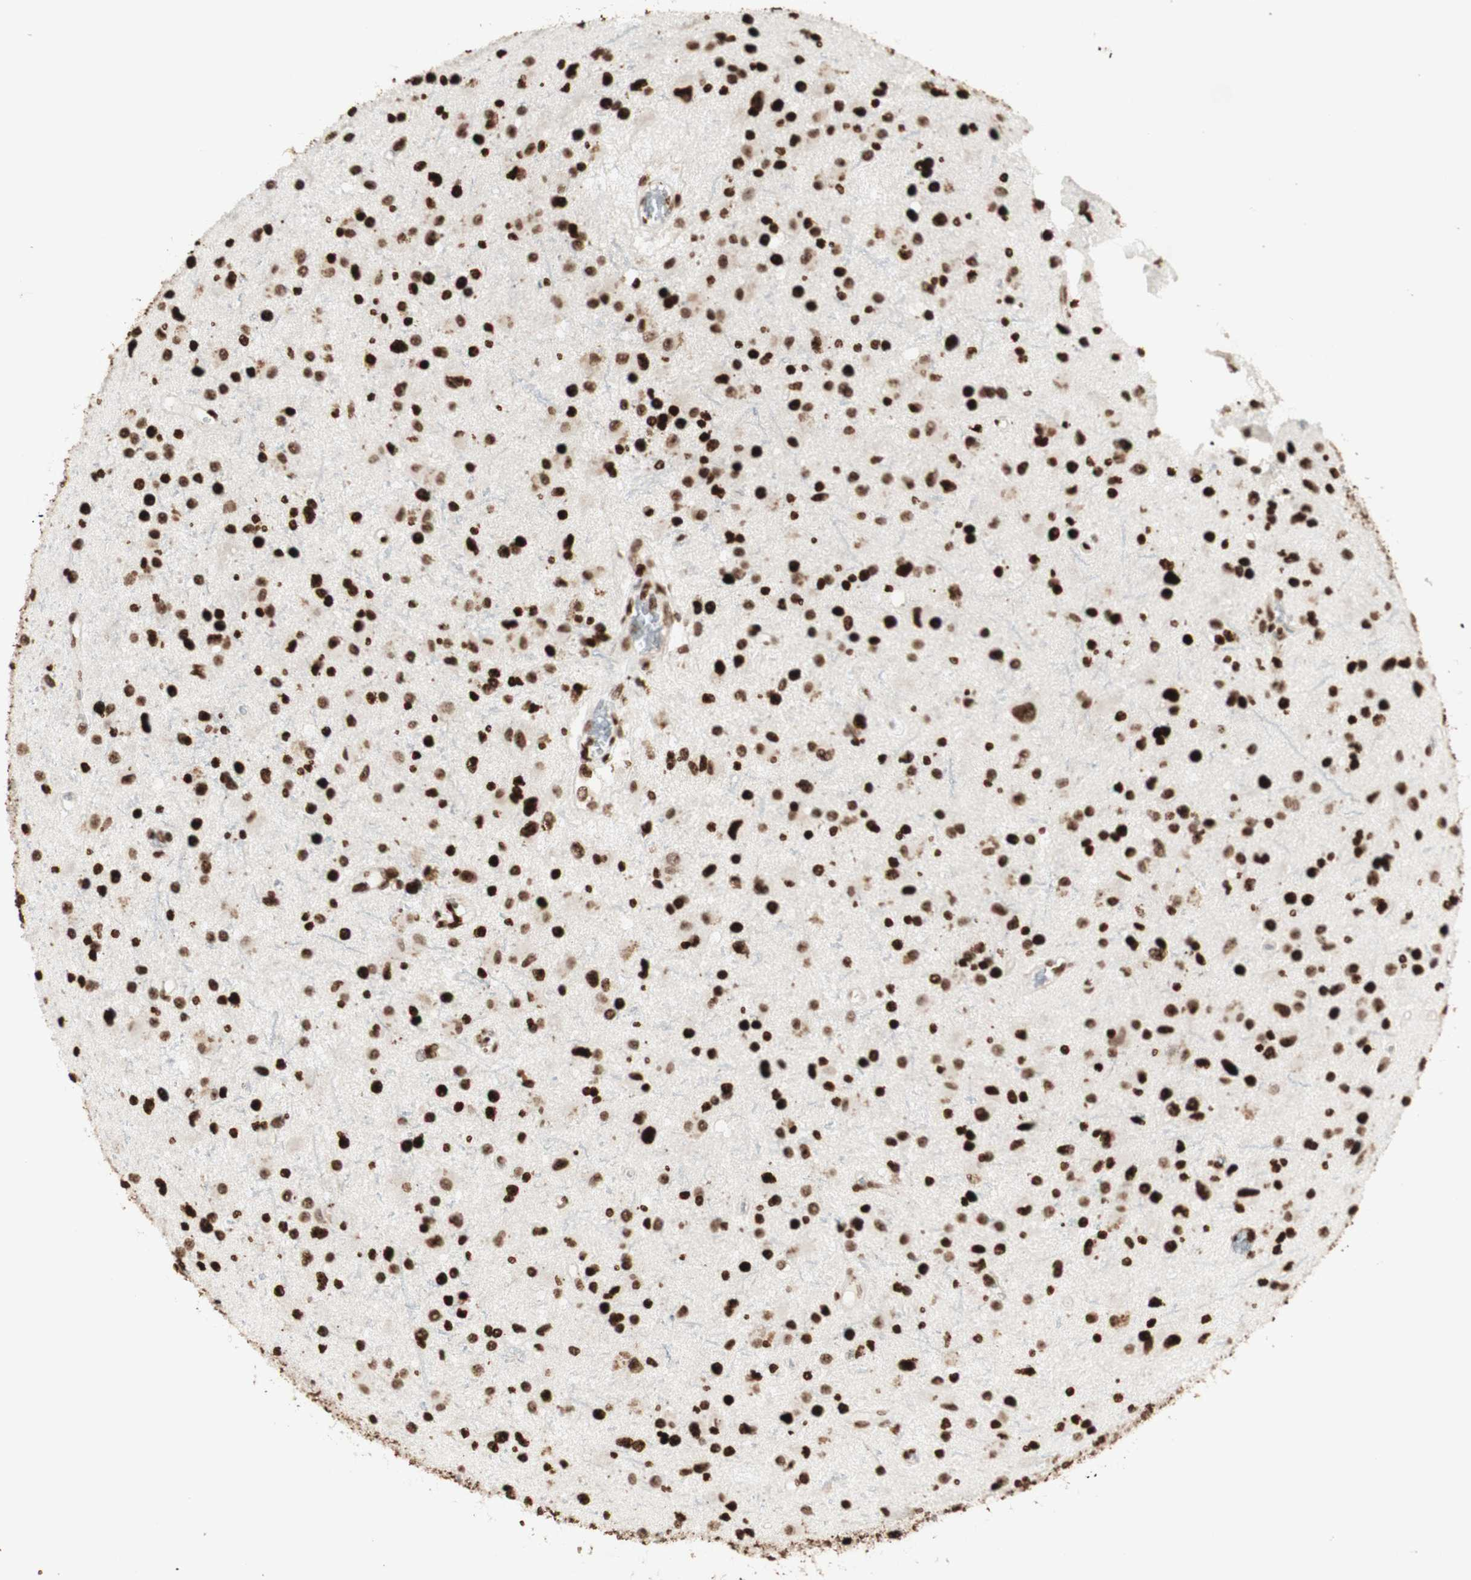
{"staining": {"intensity": "strong", "quantity": ">75%", "location": "nuclear"}, "tissue": "glioma", "cell_type": "Tumor cells", "image_type": "cancer", "snomed": [{"axis": "morphology", "description": "Glioma, malignant, Low grade"}, {"axis": "topography", "description": "Brain"}], "caption": "A high-resolution photomicrograph shows immunohistochemistry (IHC) staining of glioma, which reveals strong nuclear staining in about >75% of tumor cells.", "gene": "NCAPD2", "patient": {"sex": "male", "age": 58}}